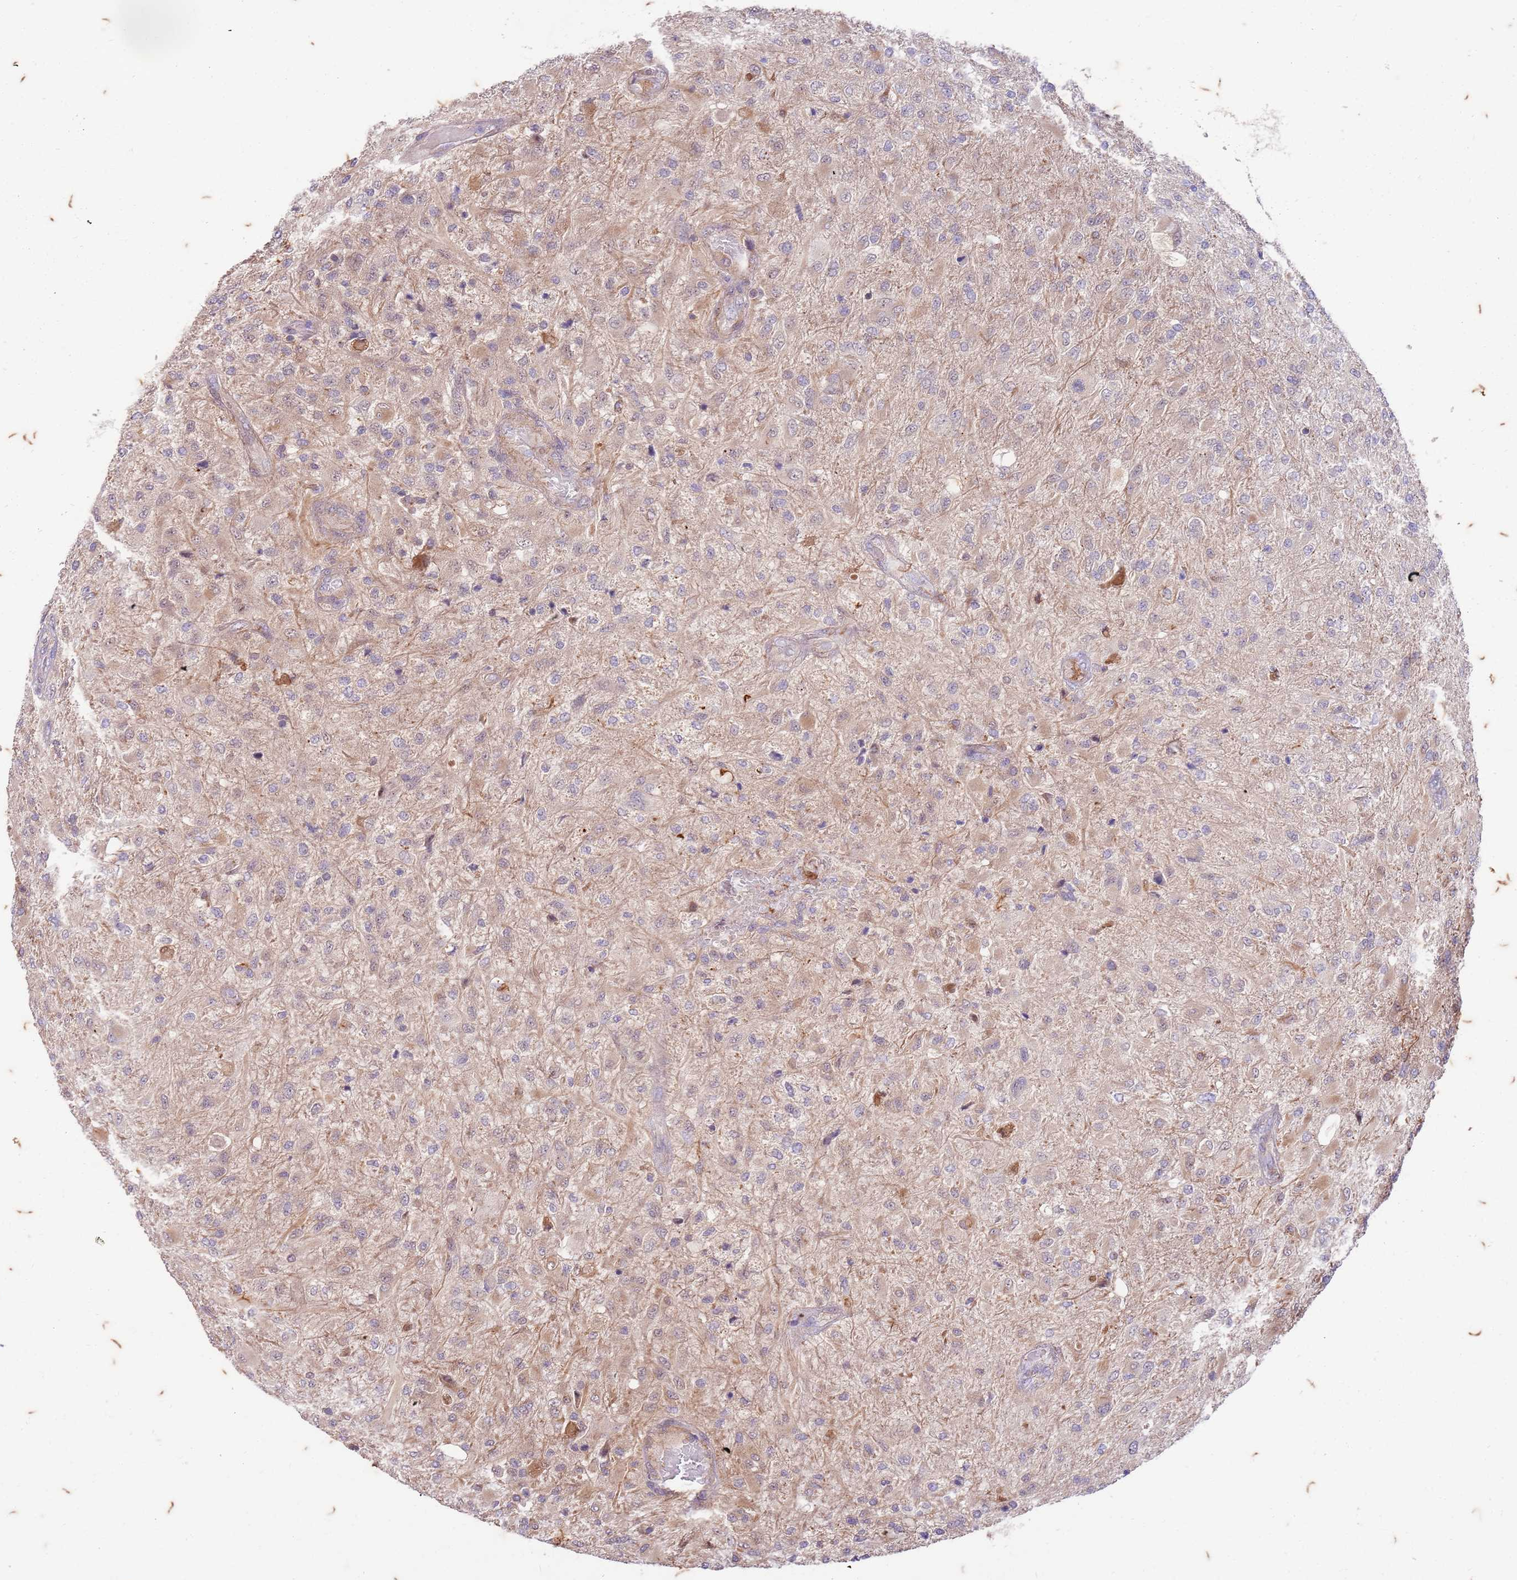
{"staining": {"intensity": "weak", "quantity": "25%-75%", "location": "cytoplasmic/membranous"}, "tissue": "glioma", "cell_type": "Tumor cells", "image_type": "cancer", "snomed": [{"axis": "morphology", "description": "Glioma, malignant, Low grade"}, {"axis": "topography", "description": "Brain"}], "caption": "Immunohistochemistry micrograph of neoplastic tissue: human glioma stained using immunohistochemistry displays low levels of weak protein expression localized specifically in the cytoplasmic/membranous of tumor cells, appearing as a cytoplasmic/membranous brown color.", "gene": "RAPGEF3", "patient": {"sex": "male", "age": 65}}